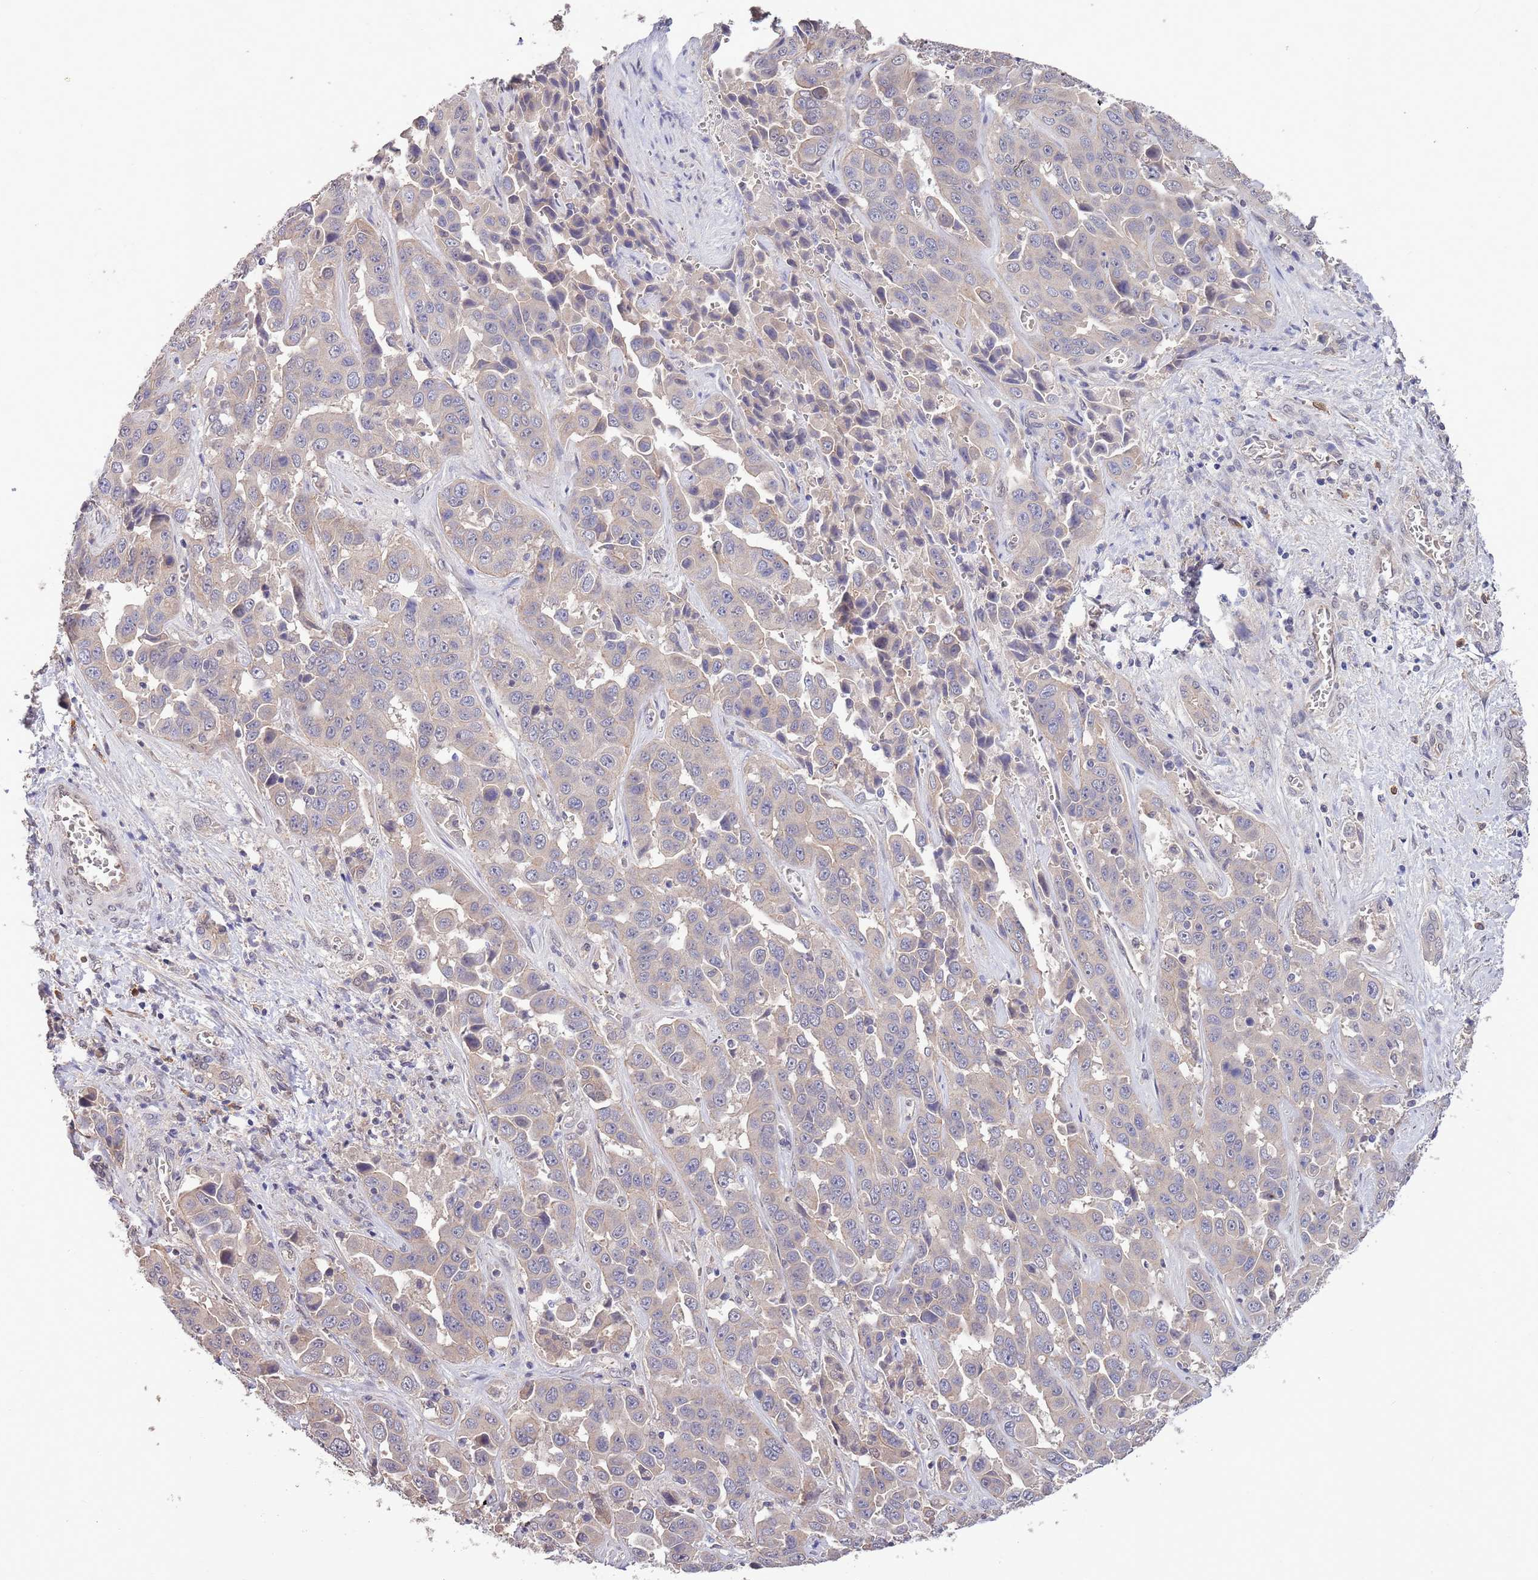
{"staining": {"intensity": "negative", "quantity": "none", "location": "none"}, "tissue": "liver cancer", "cell_type": "Tumor cells", "image_type": "cancer", "snomed": [{"axis": "morphology", "description": "Cholangiocarcinoma"}, {"axis": "topography", "description": "Liver"}], "caption": "DAB immunohistochemical staining of liver cholangiocarcinoma reveals no significant positivity in tumor cells.", "gene": "MARVELD2", "patient": {"sex": "female", "age": 52}}